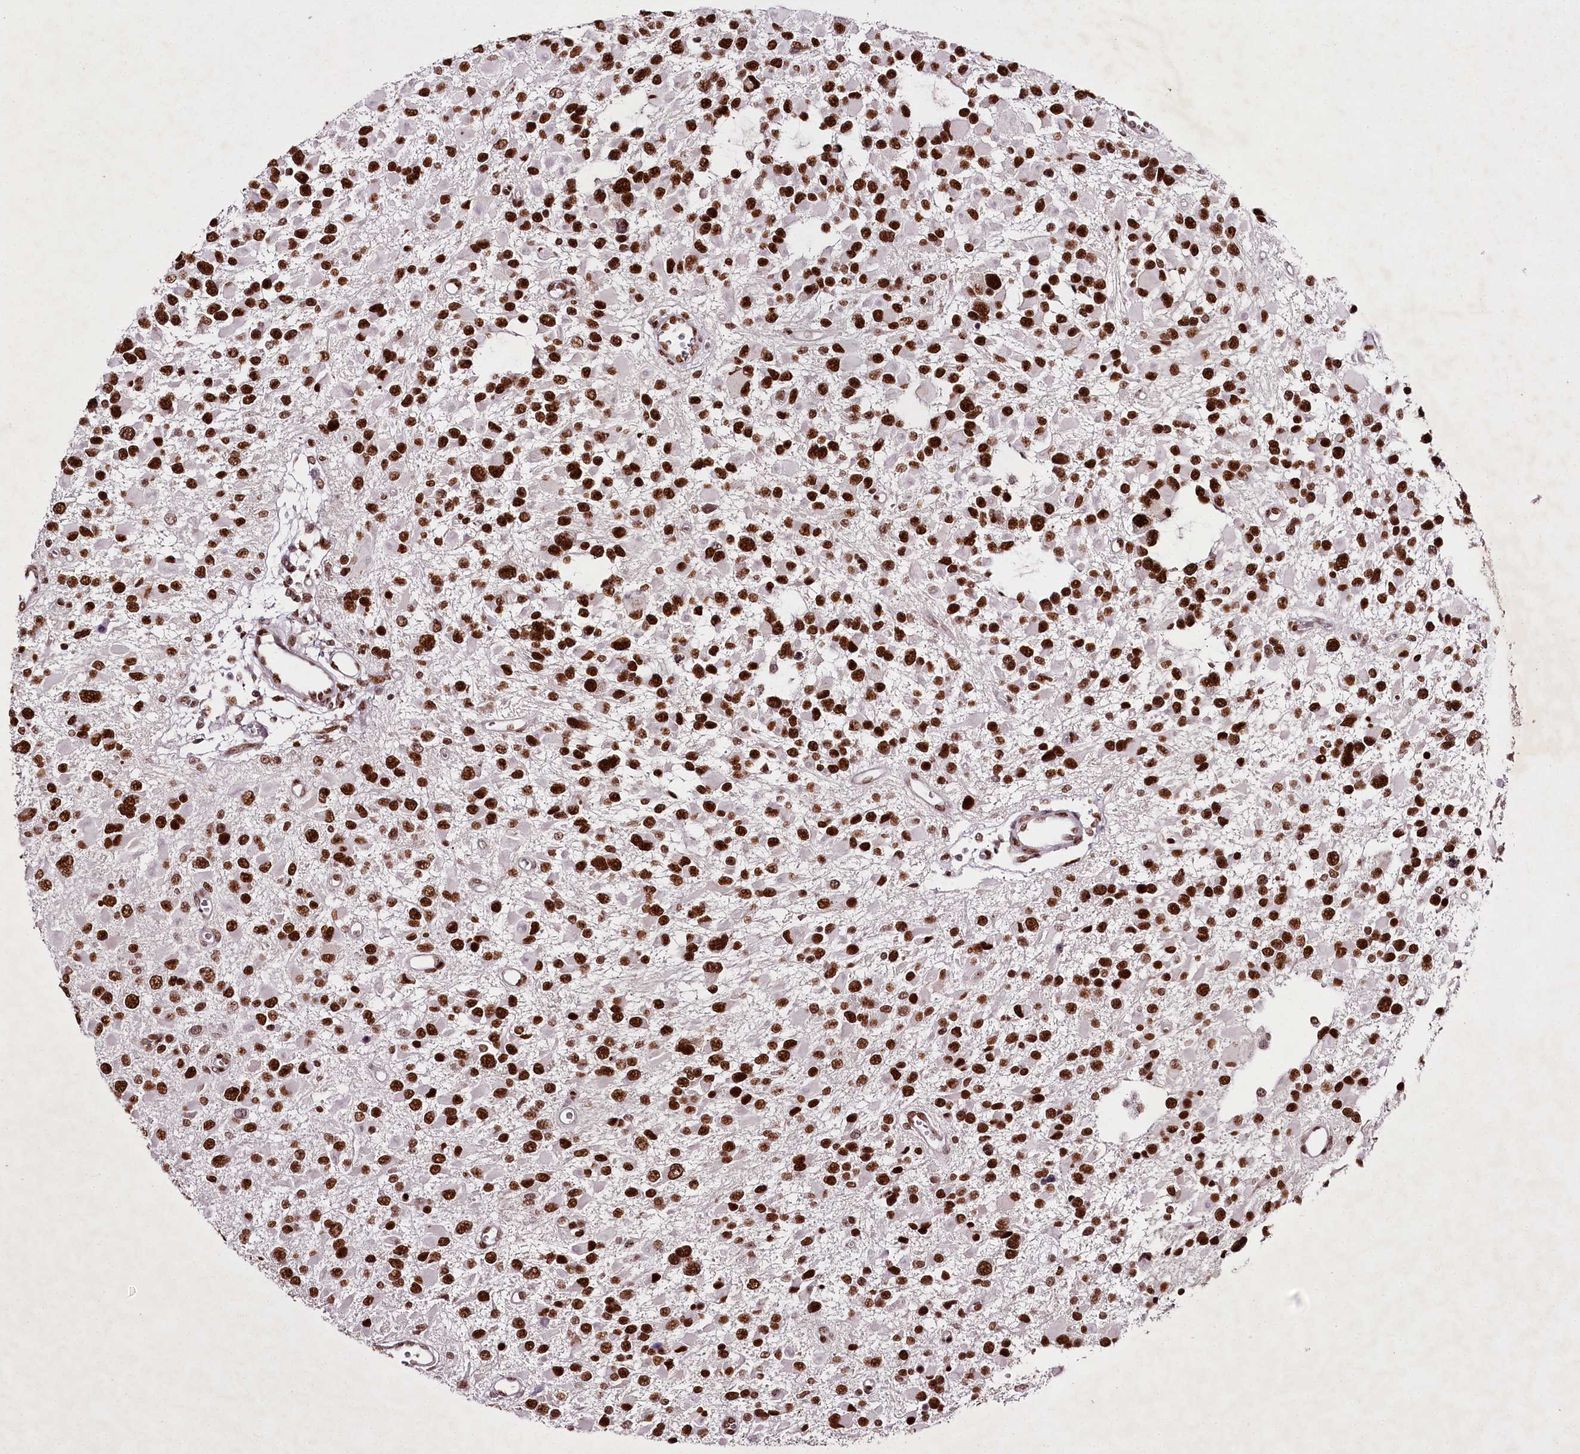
{"staining": {"intensity": "strong", "quantity": ">75%", "location": "nuclear"}, "tissue": "glioma", "cell_type": "Tumor cells", "image_type": "cancer", "snomed": [{"axis": "morphology", "description": "Glioma, malignant, High grade"}, {"axis": "topography", "description": "Brain"}], "caption": "An IHC histopathology image of tumor tissue is shown. Protein staining in brown highlights strong nuclear positivity in malignant glioma (high-grade) within tumor cells.", "gene": "PSPC1", "patient": {"sex": "male", "age": 53}}